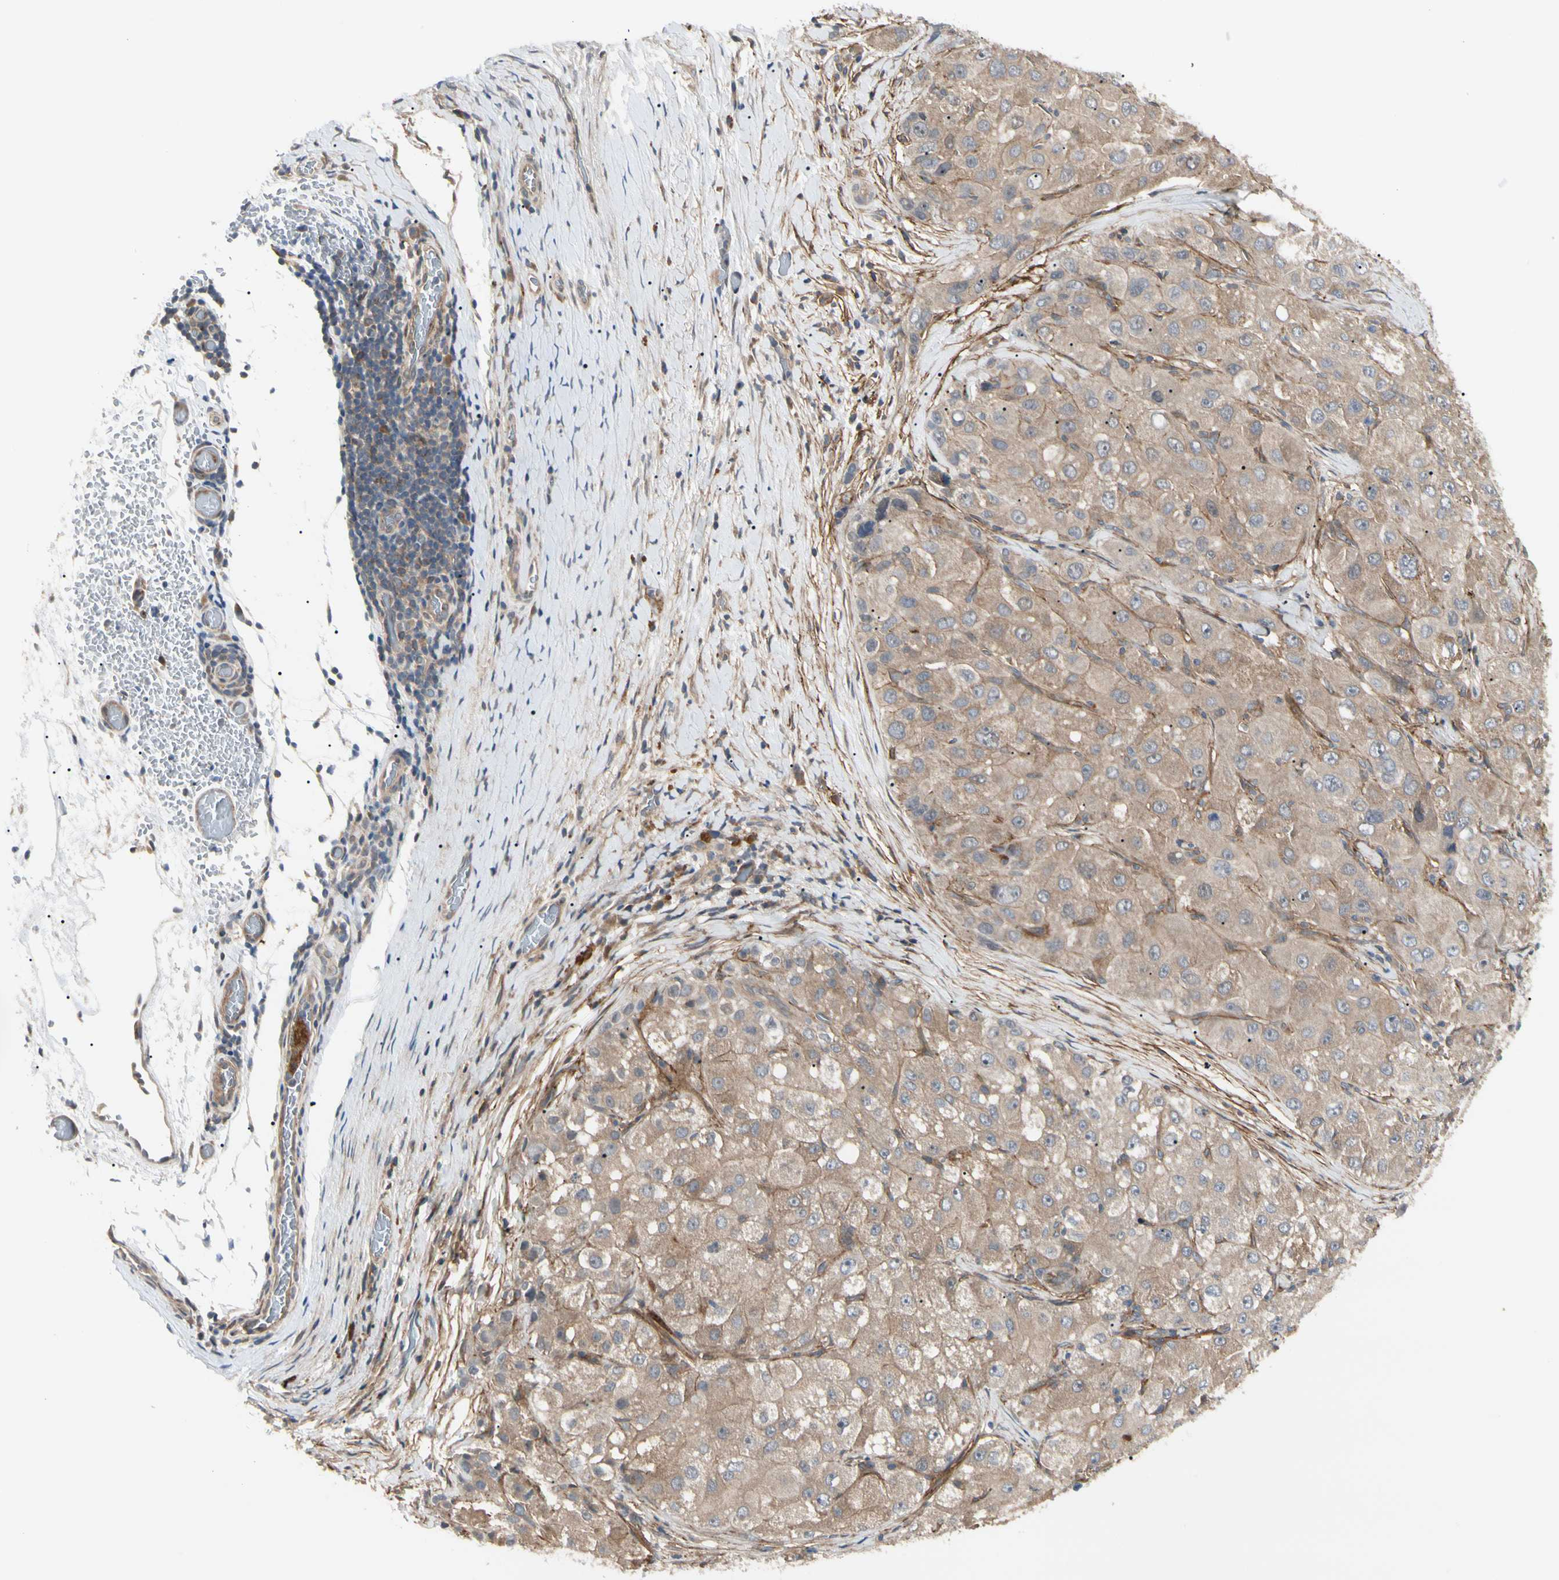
{"staining": {"intensity": "moderate", "quantity": ">75%", "location": "cytoplasmic/membranous"}, "tissue": "liver cancer", "cell_type": "Tumor cells", "image_type": "cancer", "snomed": [{"axis": "morphology", "description": "Carcinoma, Hepatocellular, NOS"}, {"axis": "topography", "description": "Liver"}], "caption": "A photomicrograph showing moderate cytoplasmic/membranous expression in approximately >75% of tumor cells in liver cancer, as visualized by brown immunohistochemical staining.", "gene": "F2R", "patient": {"sex": "male", "age": 80}}